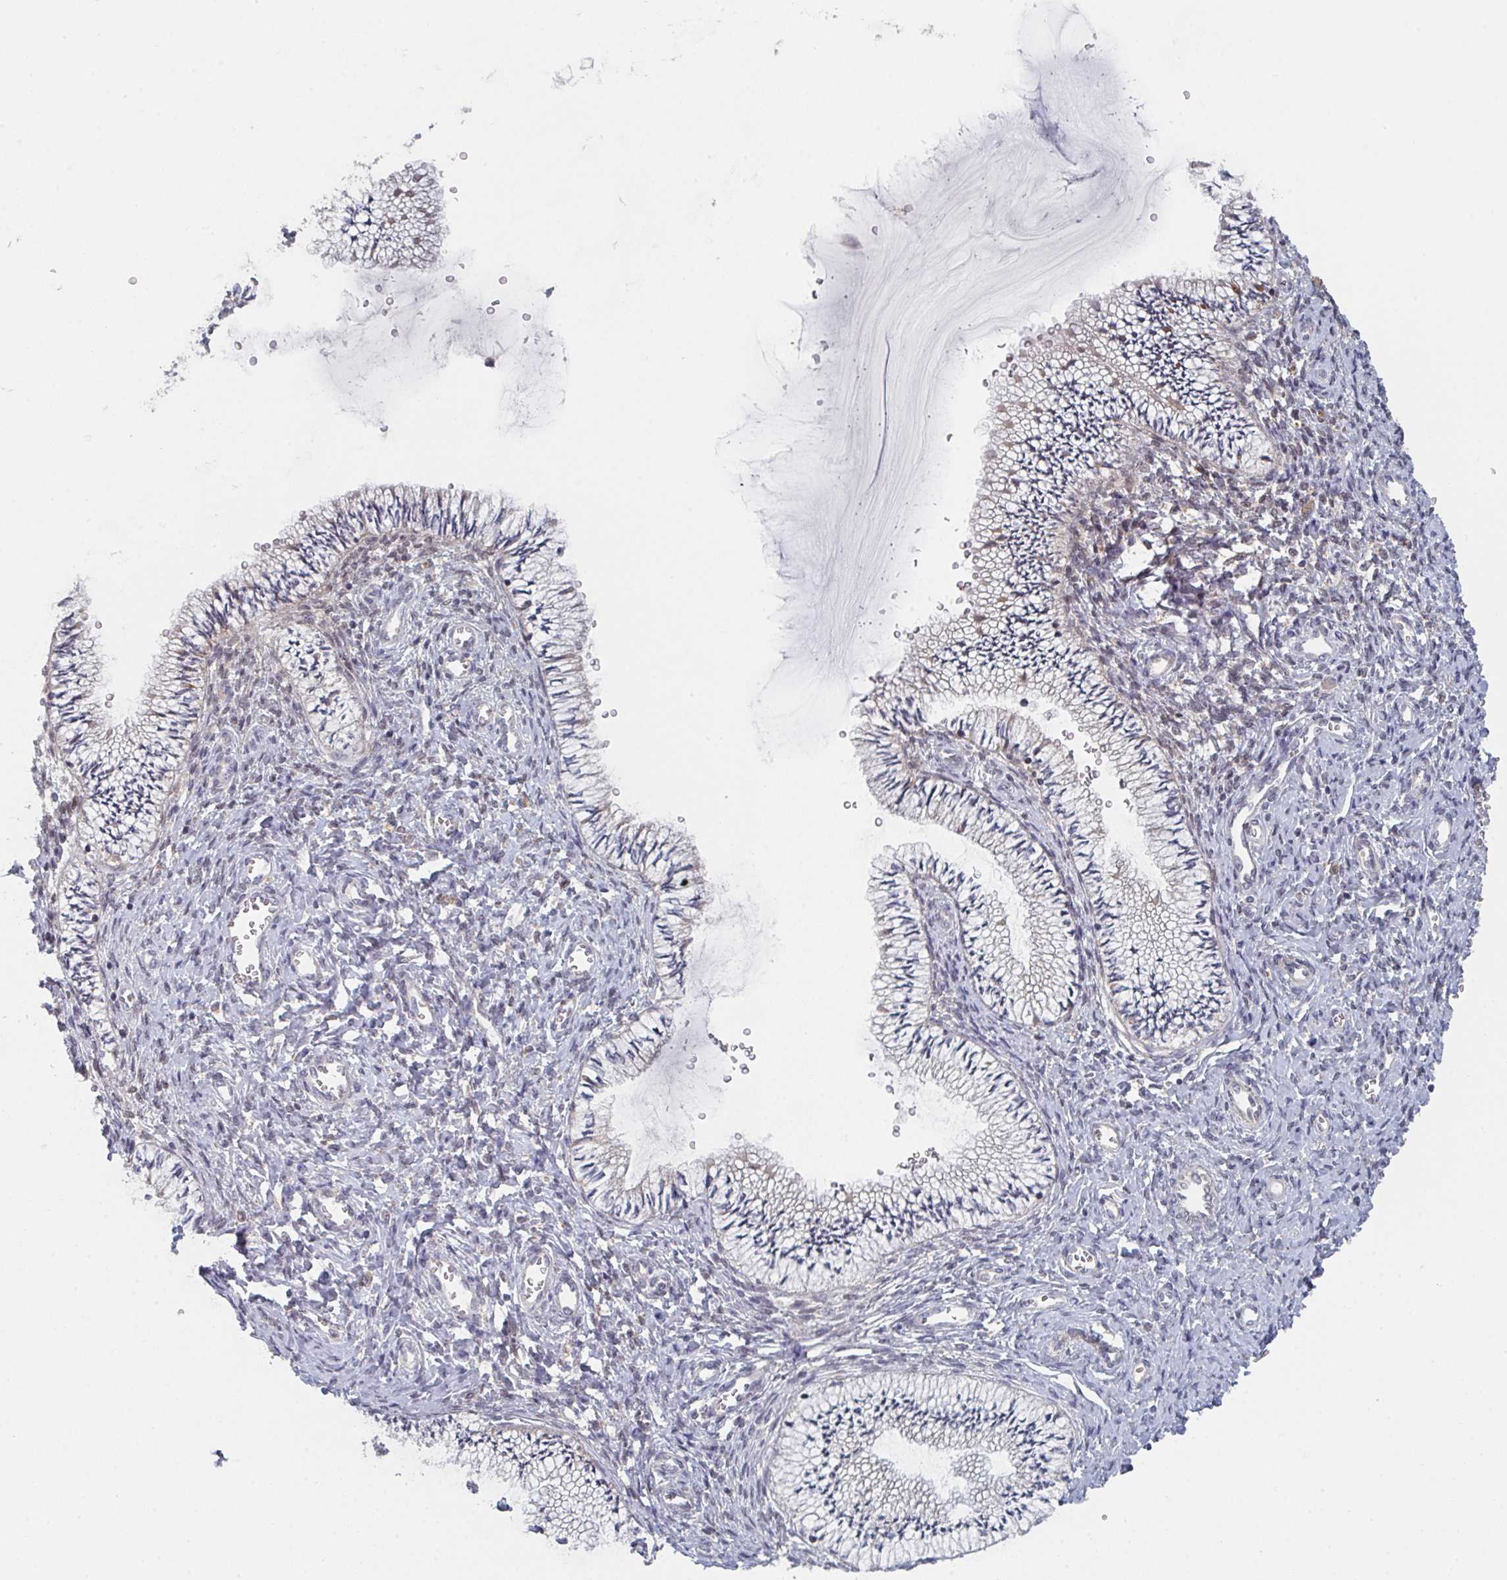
{"staining": {"intensity": "negative", "quantity": "none", "location": "none"}, "tissue": "cervix", "cell_type": "Glandular cells", "image_type": "normal", "snomed": [{"axis": "morphology", "description": "Normal tissue, NOS"}, {"axis": "topography", "description": "Cervix"}], "caption": "High power microscopy image of an IHC photomicrograph of unremarkable cervix, revealing no significant positivity in glandular cells.", "gene": "ELOVL1", "patient": {"sex": "female", "age": 24}}